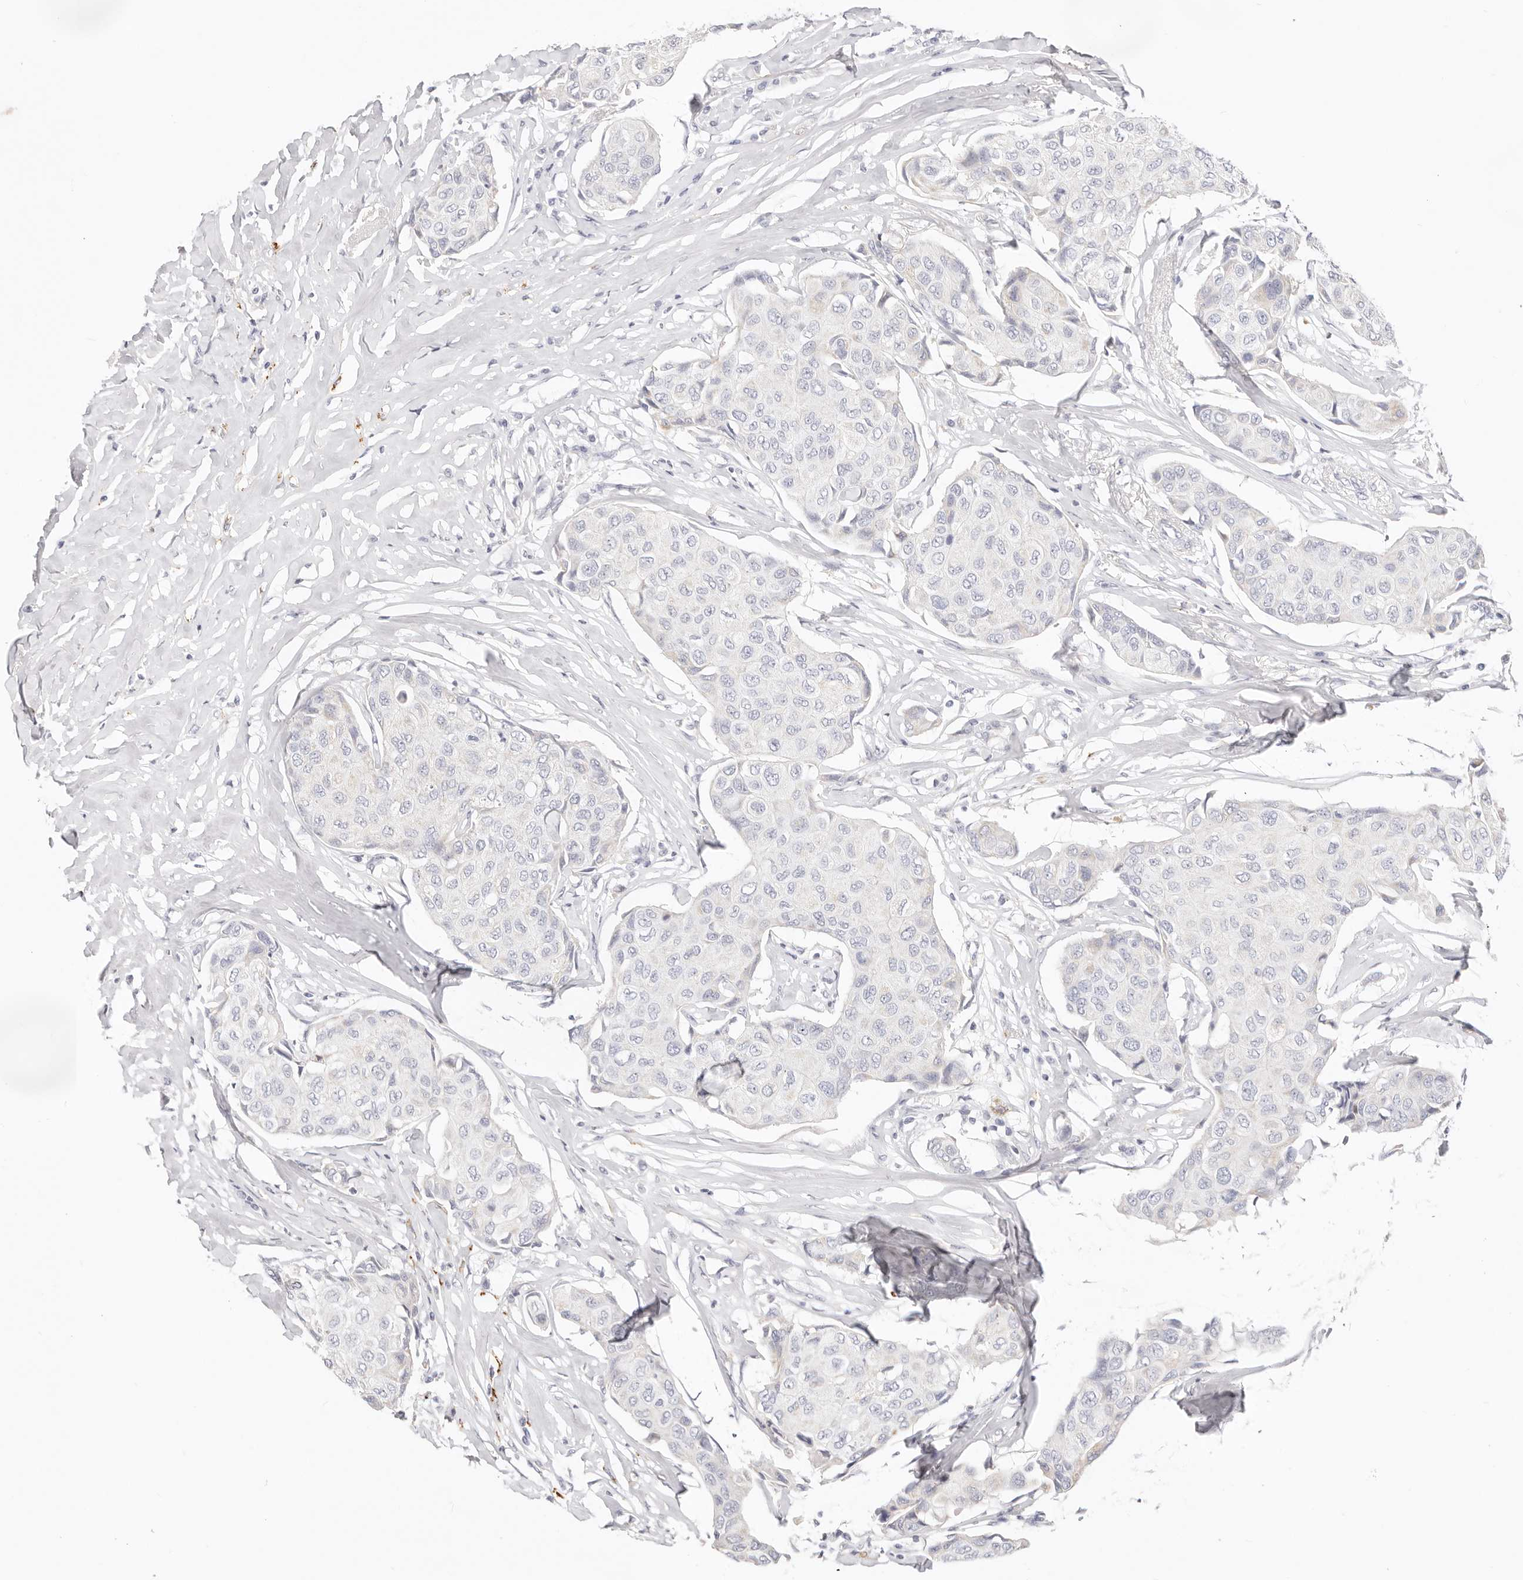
{"staining": {"intensity": "negative", "quantity": "none", "location": "none"}, "tissue": "breast cancer", "cell_type": "Tumor cells", "image_type": "cancer", "snomed": [{"axis": "morphology", "description": "Duct carcinoma"}, {"axis": "topography", "description": "Breast"}], "caption": "DAB immunohistochemical staining of human breast infiltrating ductal carcinoma demonstrates no significant expression in tumor cells.", "gene": "STKLD1", "patient": {"sex": "female", "age": 80}}